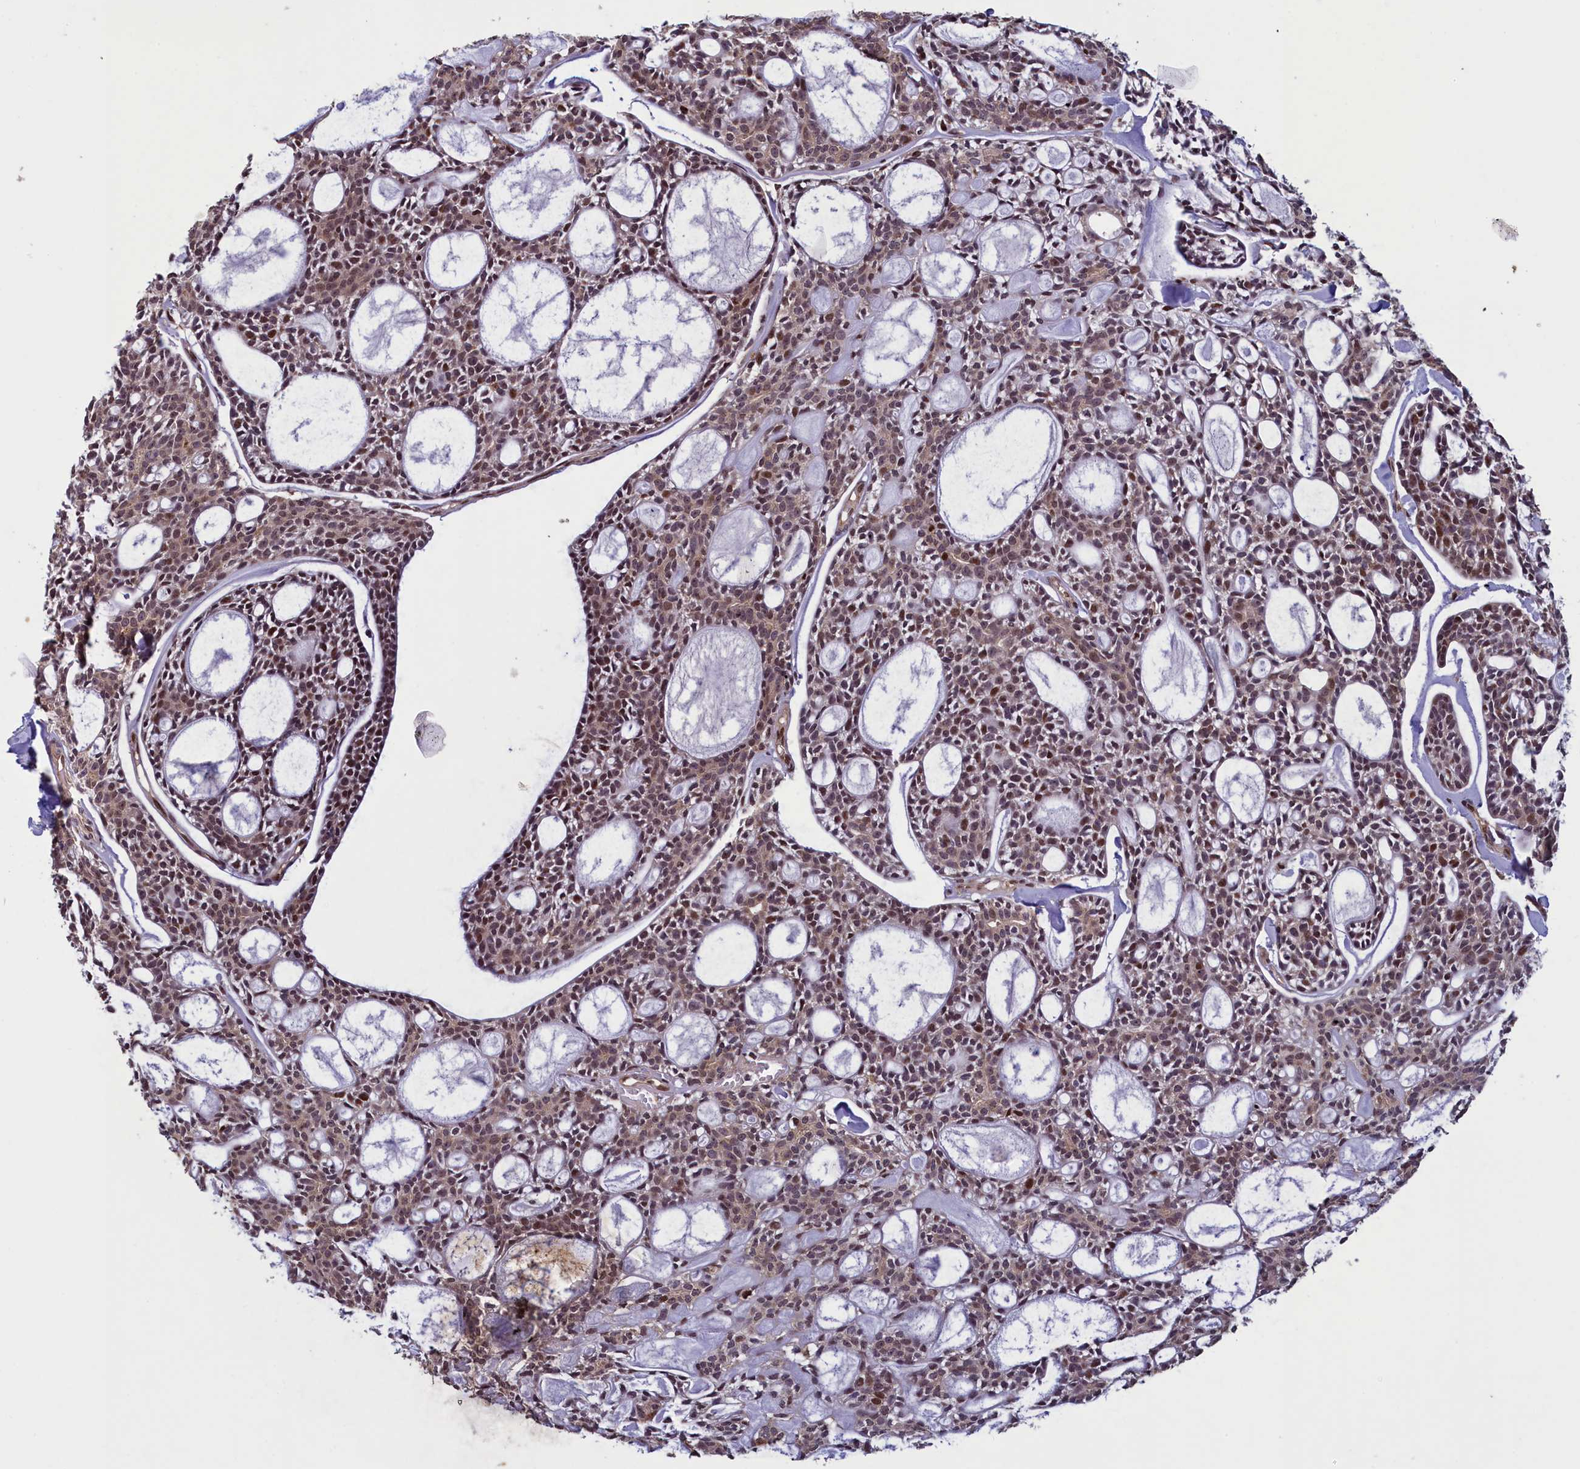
{"staining": {"intensity": "weak", "quantity": ">75%", "location": "cytoplasmic/membranous,nuclear"}, "tissue": "head and neck cancer", "cell_type": "Tumor cells", "image_type": "cancer", "snomed": [{"axis": "morphology", "description": "Adenocarcinoma, NOS"}, {"axis": "topography", "description": "Salivary gland"}, {"axis": "topography", "description": "Head-Neck"}], "caption": "Head and neck adenocarcinoma stained with a protein marker exhibits weak staining in tumor cells.", "gene": "NUBP1", "patient": {"sex": "male", "age": 55}}